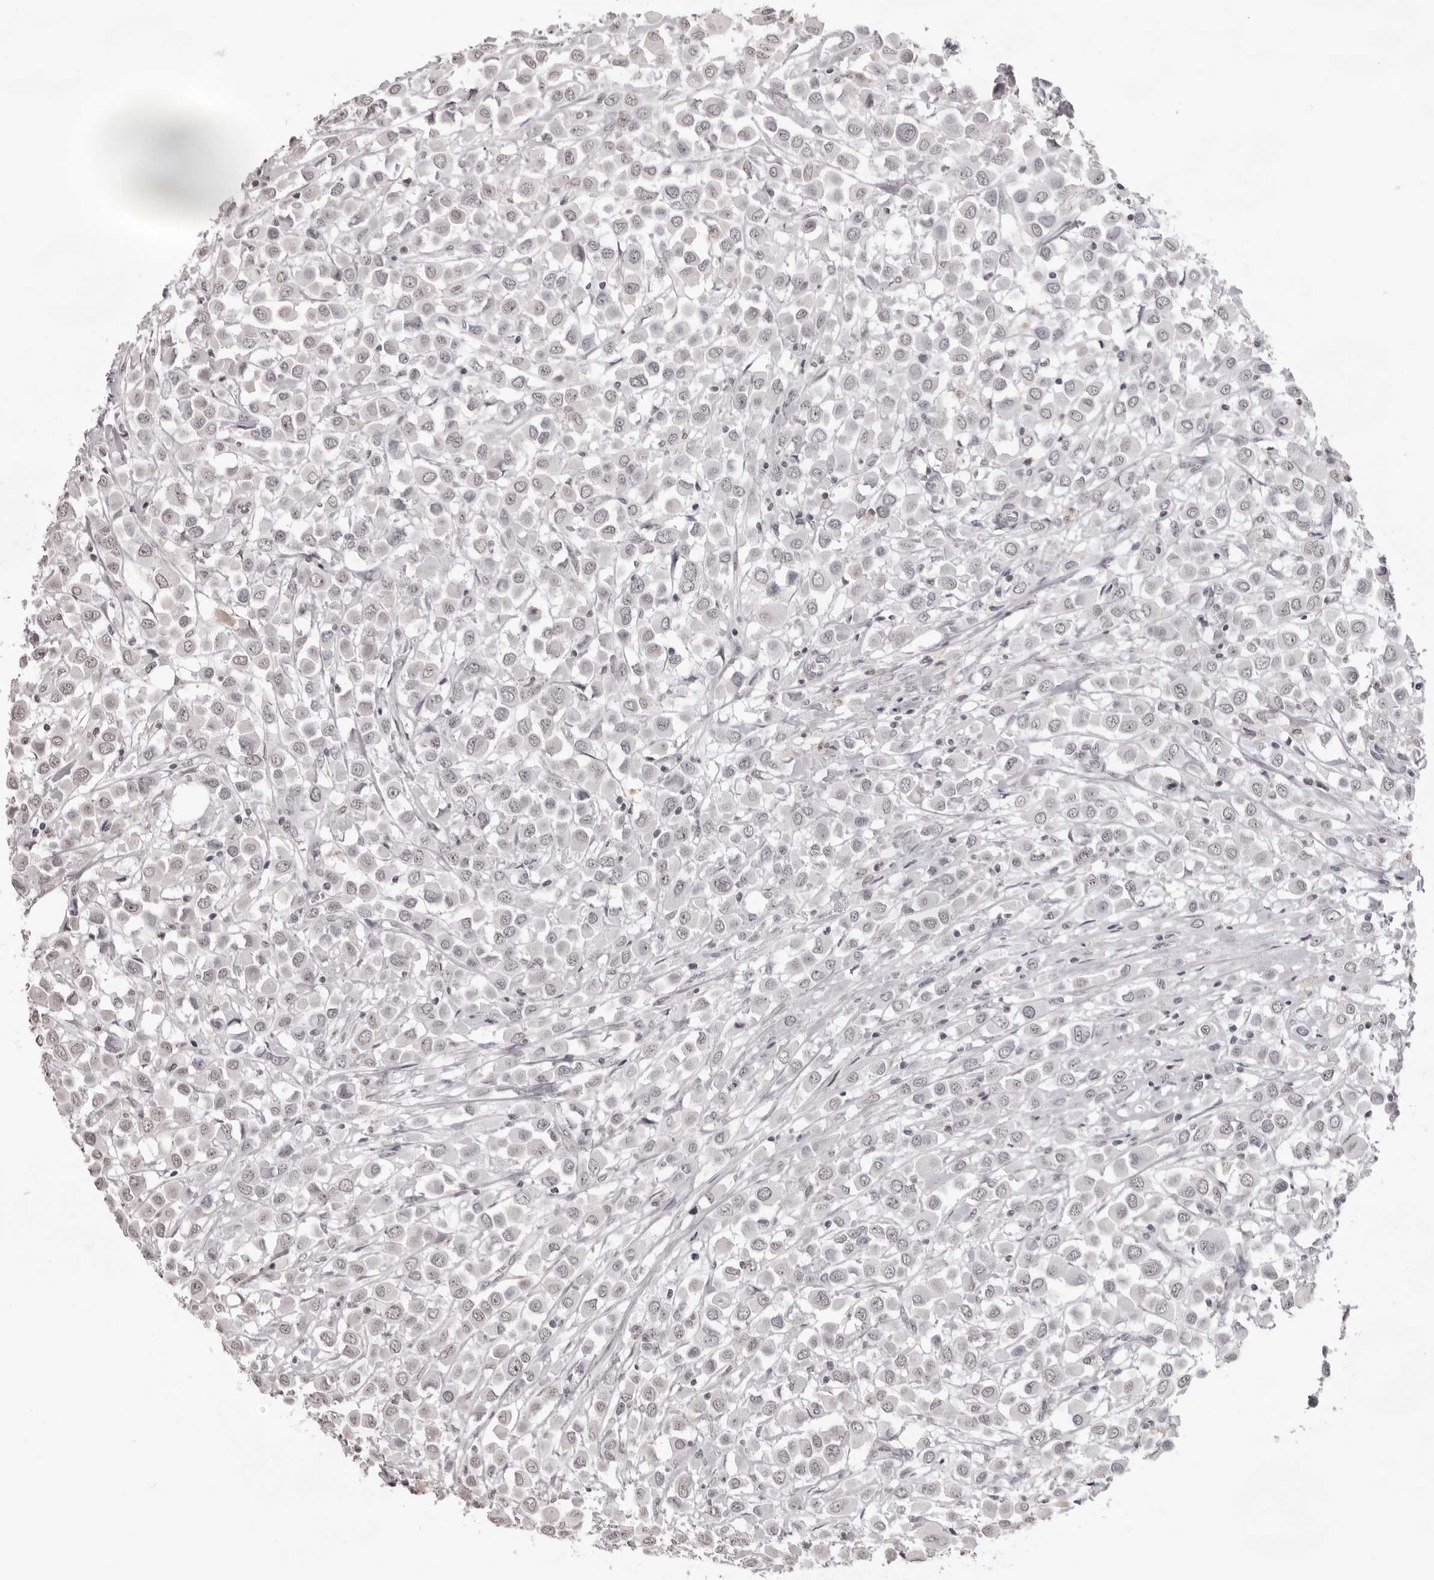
{"staining": {"intensity": "negative", "quantity": "none", "location": "none"}, "tissue": "breast cancer", "cell_type": "Tumor cells", "image_type": "cancer", "snomed": [{"axis": "morphology", "description": "Duct carcinoma"}, {"axis": "topography", "description": "Breast"}], "caption": "Immunohistochemistry micrograph of neoplastic tissue: human breast cancer (infiltrating ductal carcinoma) stained with DAB exhibits no significant protein expression in tumor cells.", "gene": "NTM", "patient": {"sex": "female", "age": 61}}